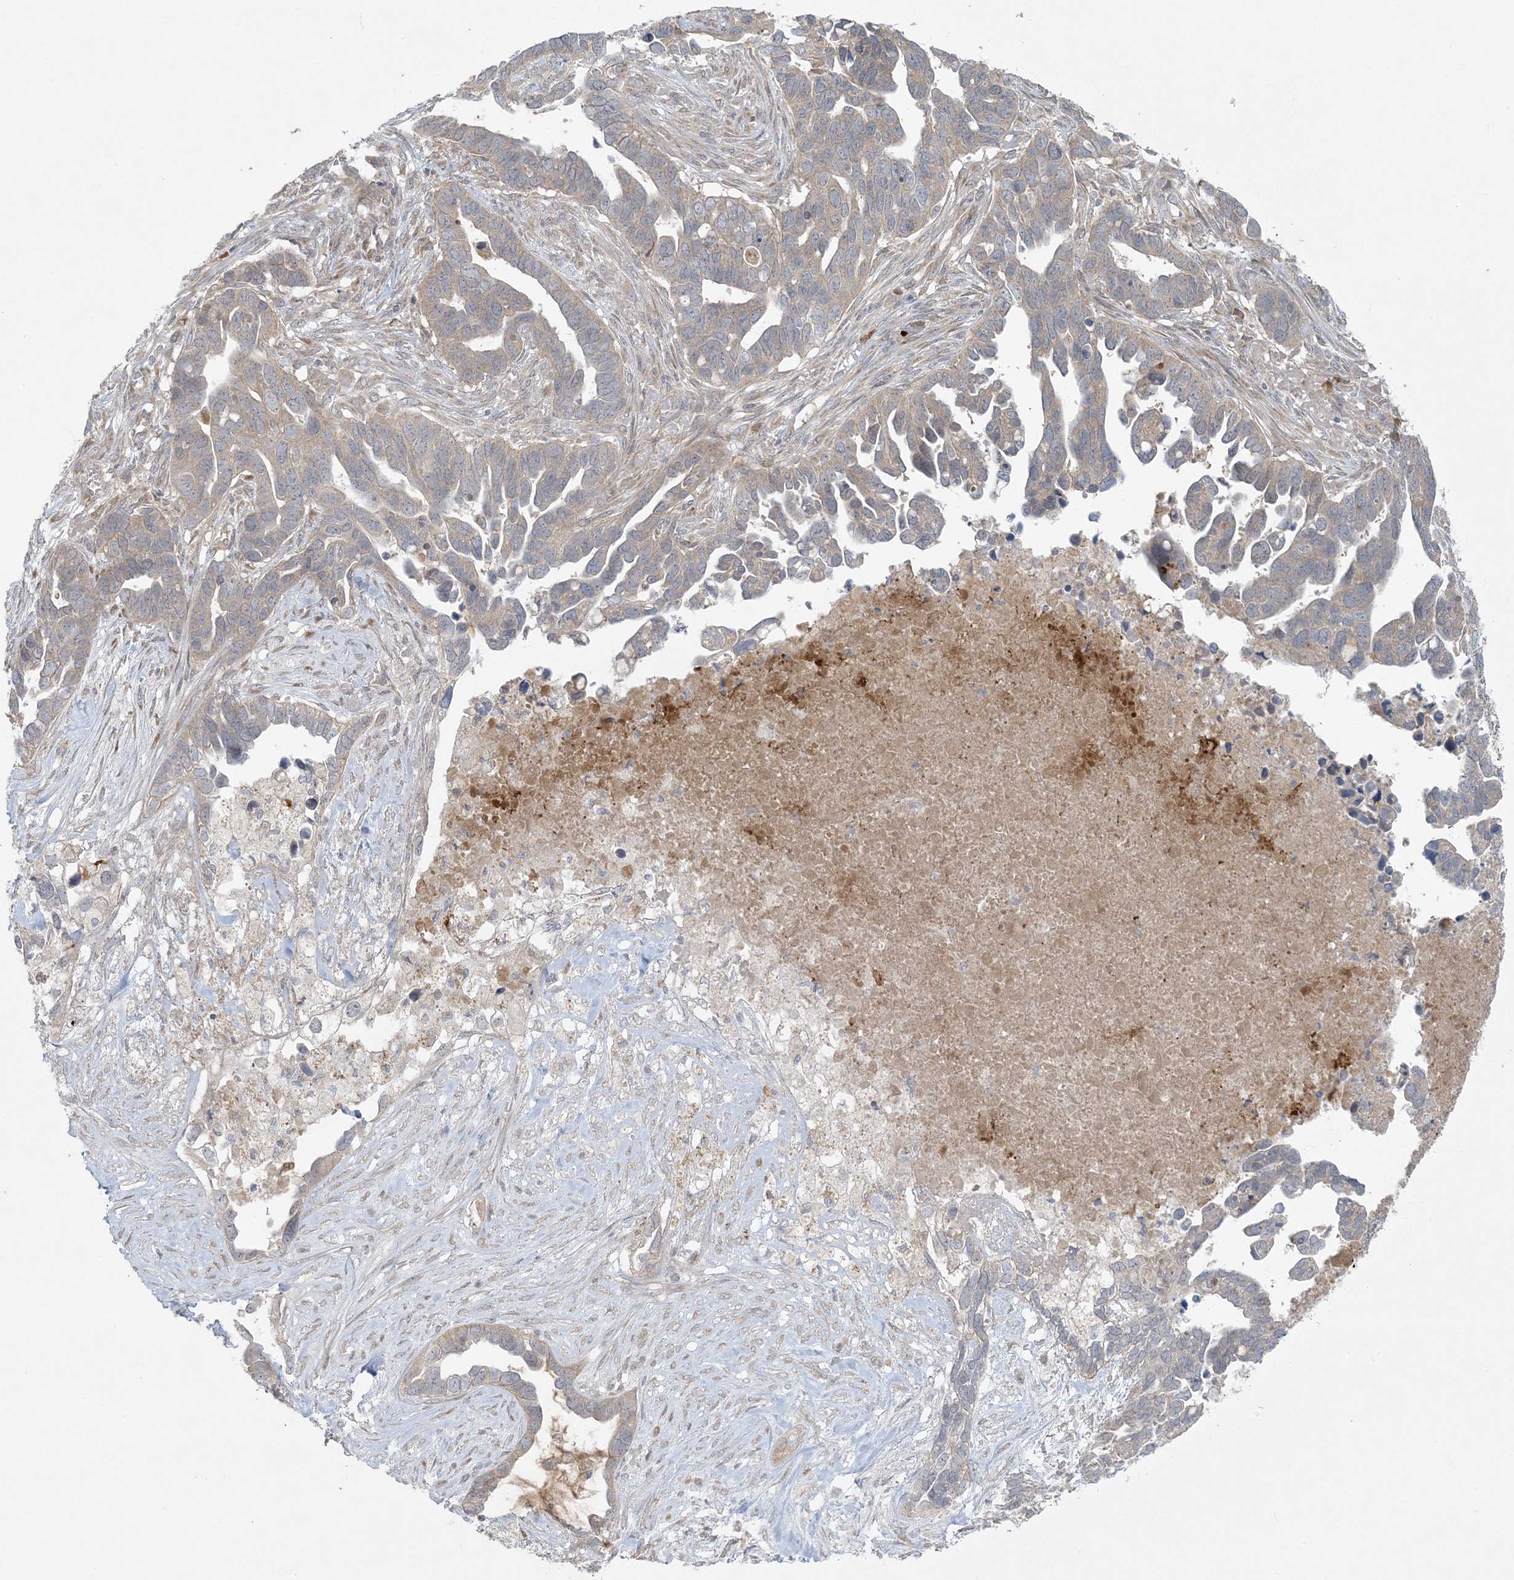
{"staining": {"intensity": "negative", "quantity": "none", "location": "none"}, "tissue": "ovarian cancer", "cell_type": "Tumor cells", "image_type": "cancer", "snomed": [{"axis": "morphology", "description": "Cystadenocarcinoma, serous, NOS"}, {"axis": "topography", "description": "Ovary"}], "caption": "This is a image of IHC staining of serous cystadenocarcinoma (ovarian), which shows no positivity in tumor cells.", "gene": "ZNF263", "patient": {"sex": "female", "age": 54}}